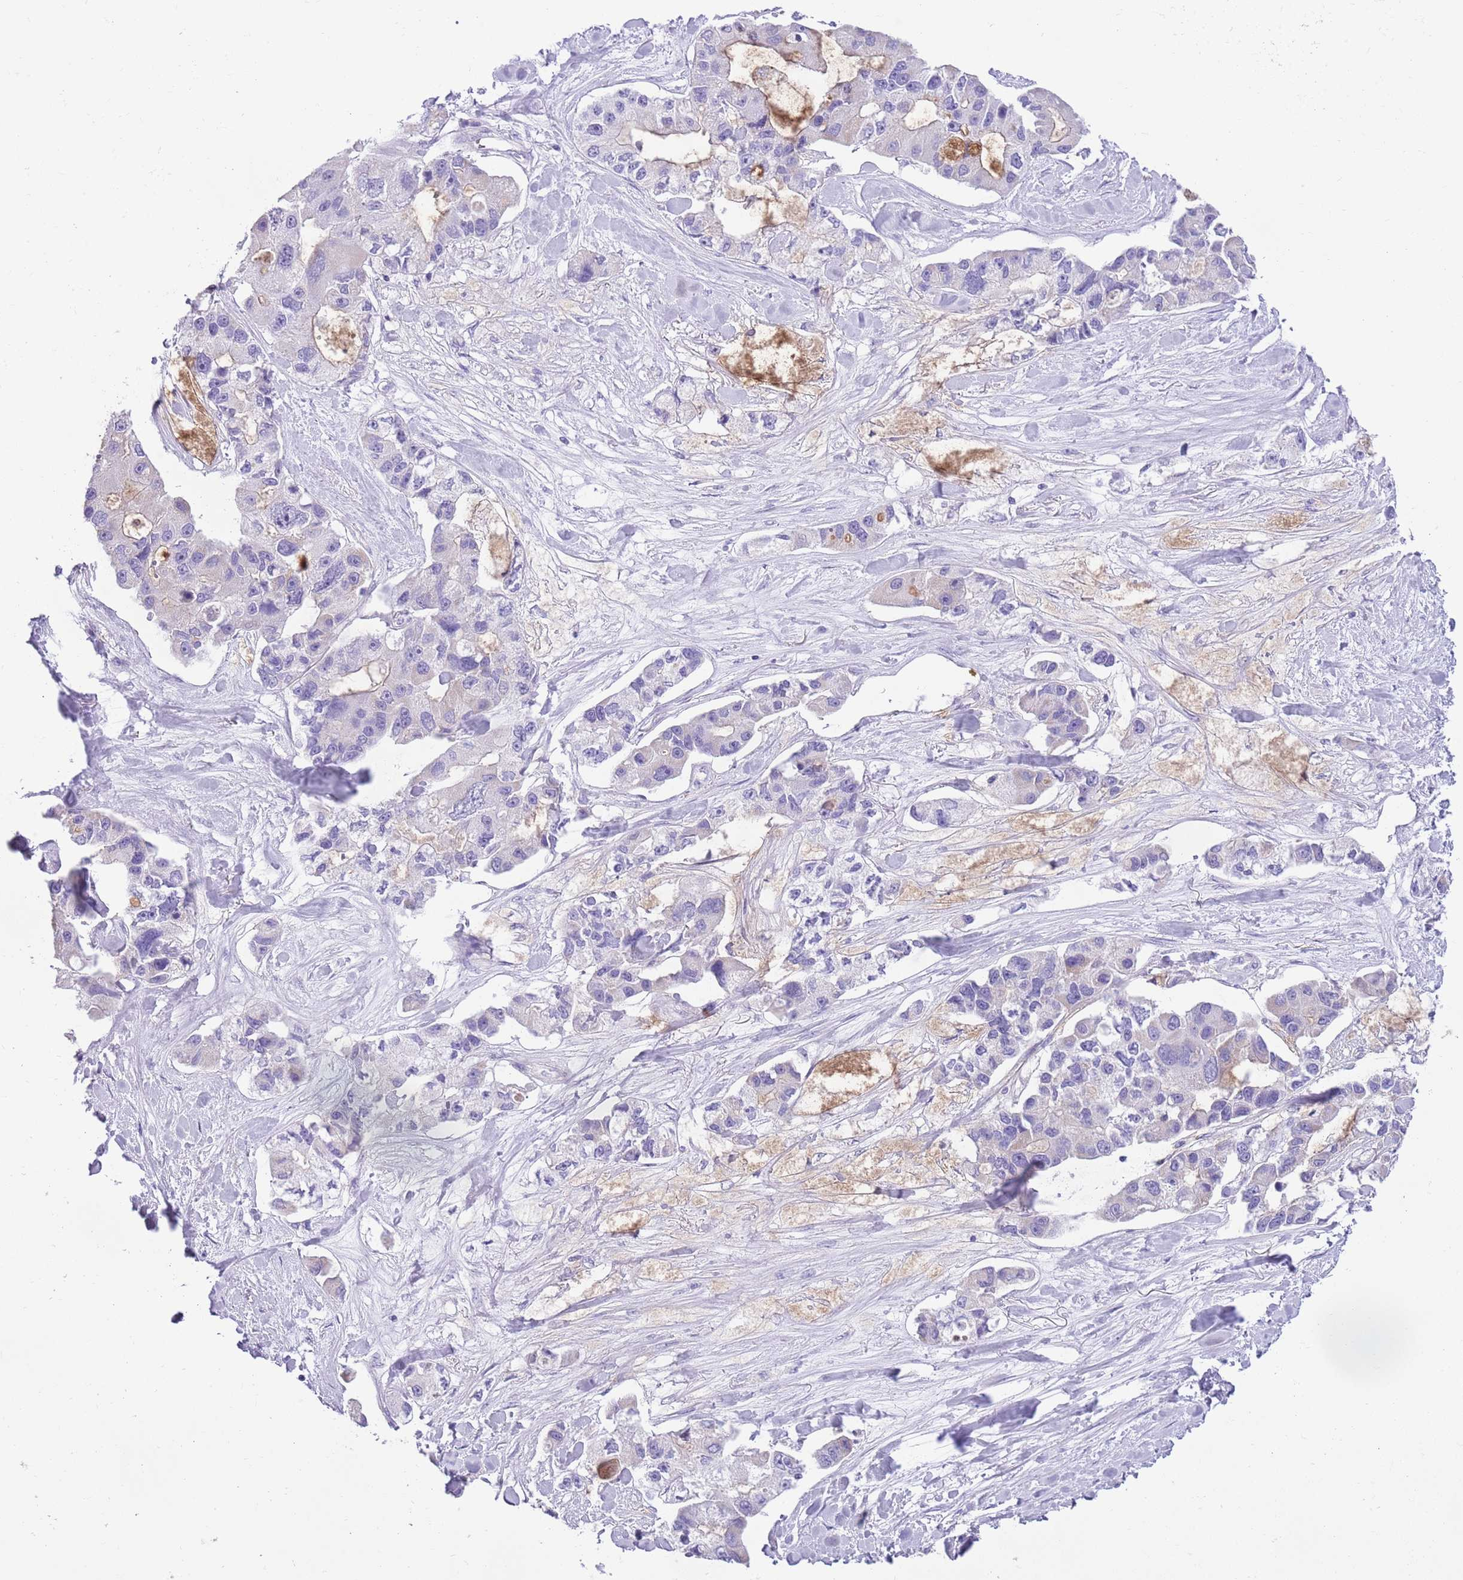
{"staining": {"intensity": "negative", "quantity": "none", "location": "none"}, "tissue": "lung cancer", "cell_type": "Tumor cells", "image_type": "cancer", "snomed": [{"axis": "morphology", "description": "Adenocarcinoma, NOS"}, {"axis": "topography", "description": "Lung"}], "caption": "Immunohistochemistry (IHC) micrograph of lung cancer stained for a protein (brown), which displays no expression in tumor cells. Brightfield microscopy of immunohistochemistry (IHC) stained with DAB (3,3'-diaminobenzidine) (brown) and hematoxylin (blue), captured at high magnification.", "gene": "ZNF697", "patient": {"sex": "female", "age": 54}}